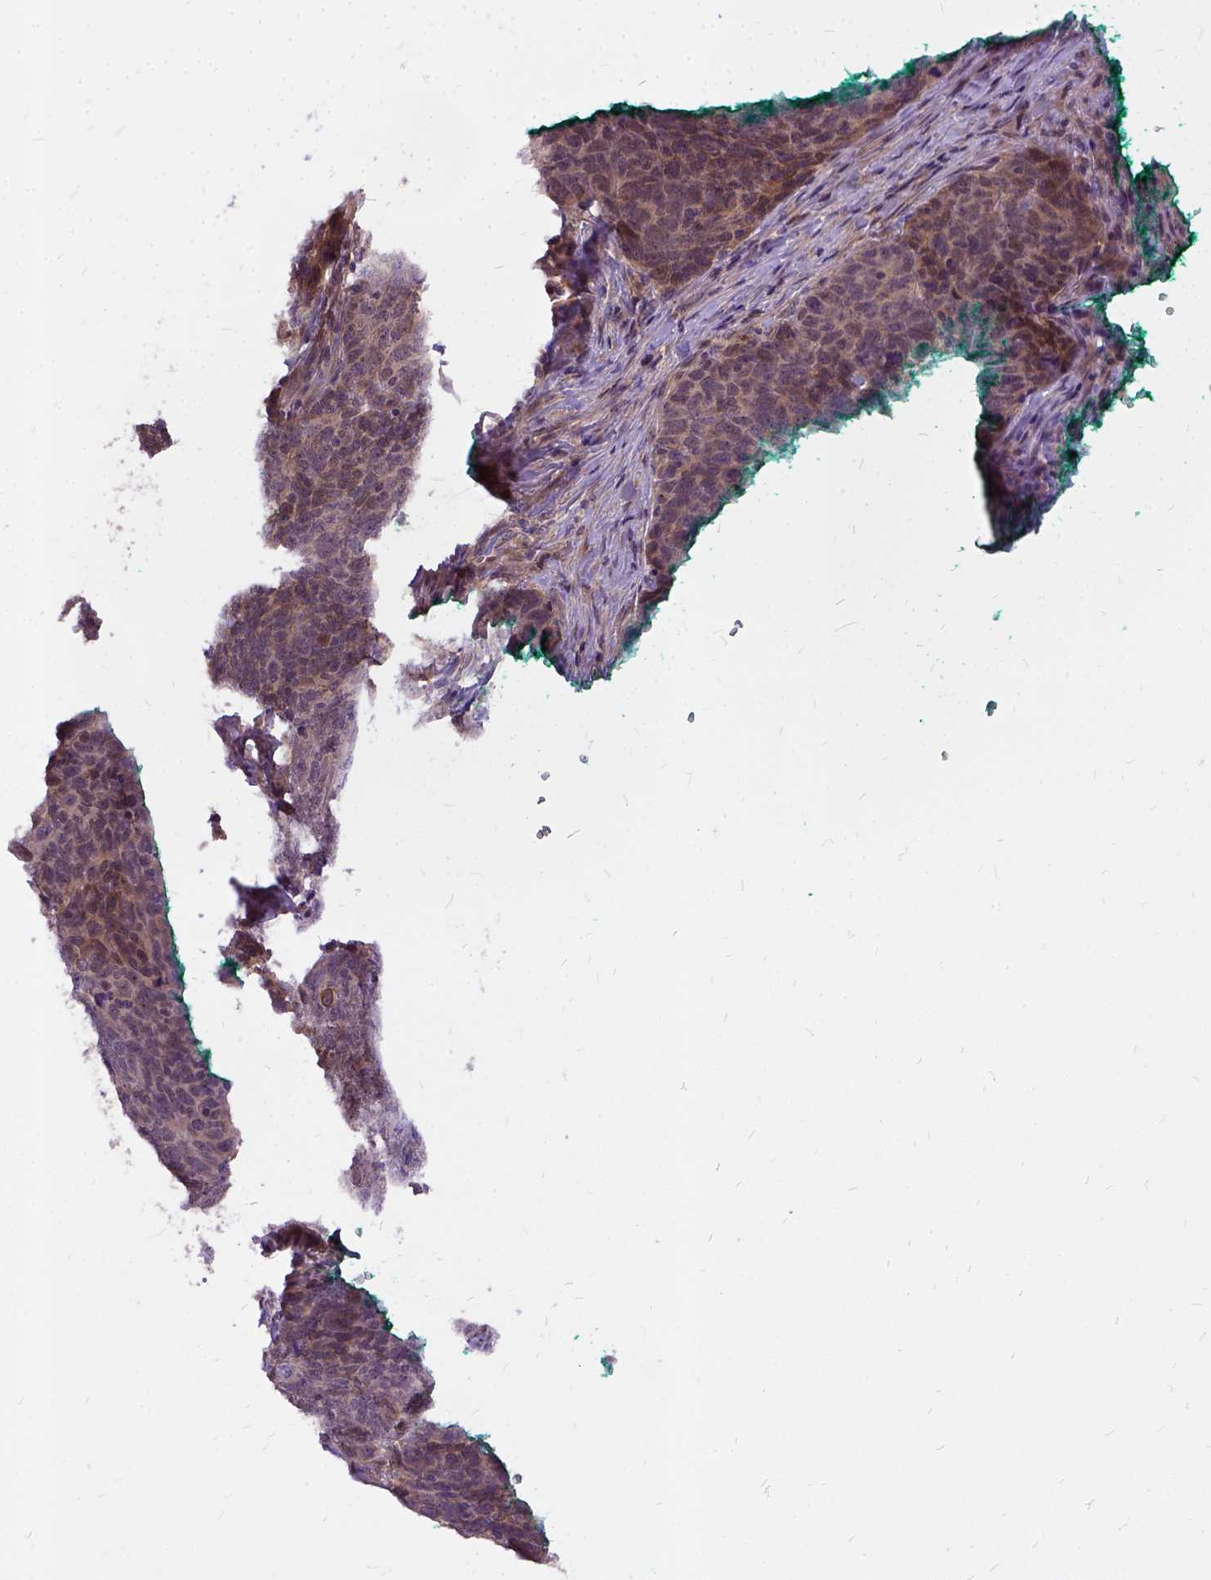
{"staining": {"intensity": "moderate", "quantity": ">75%", "location": "cytoplasmic/membranous,nuclear"}, "tissue": "skin cancer", "cell_type": "Tumor cells", "image_type": "cancer", "snomed": [{"axis": "morphology", "description": "Squamous cell carcinoma, NOS"}, {"axis": "topography", "description": "Skin"}, {"axis": "topography", "description": "Anal"}], "caption": "Immunohistochemistry micrograph of human skin squamous cell carcinoma stained for a protein (brown), which demonstrates medium levels of moderate cytoplasmic/membranous and nuclear staining in about >75% of tumor cells.", "gene": "ILRUN", "patient": {"sex": "female", "age": 51}}